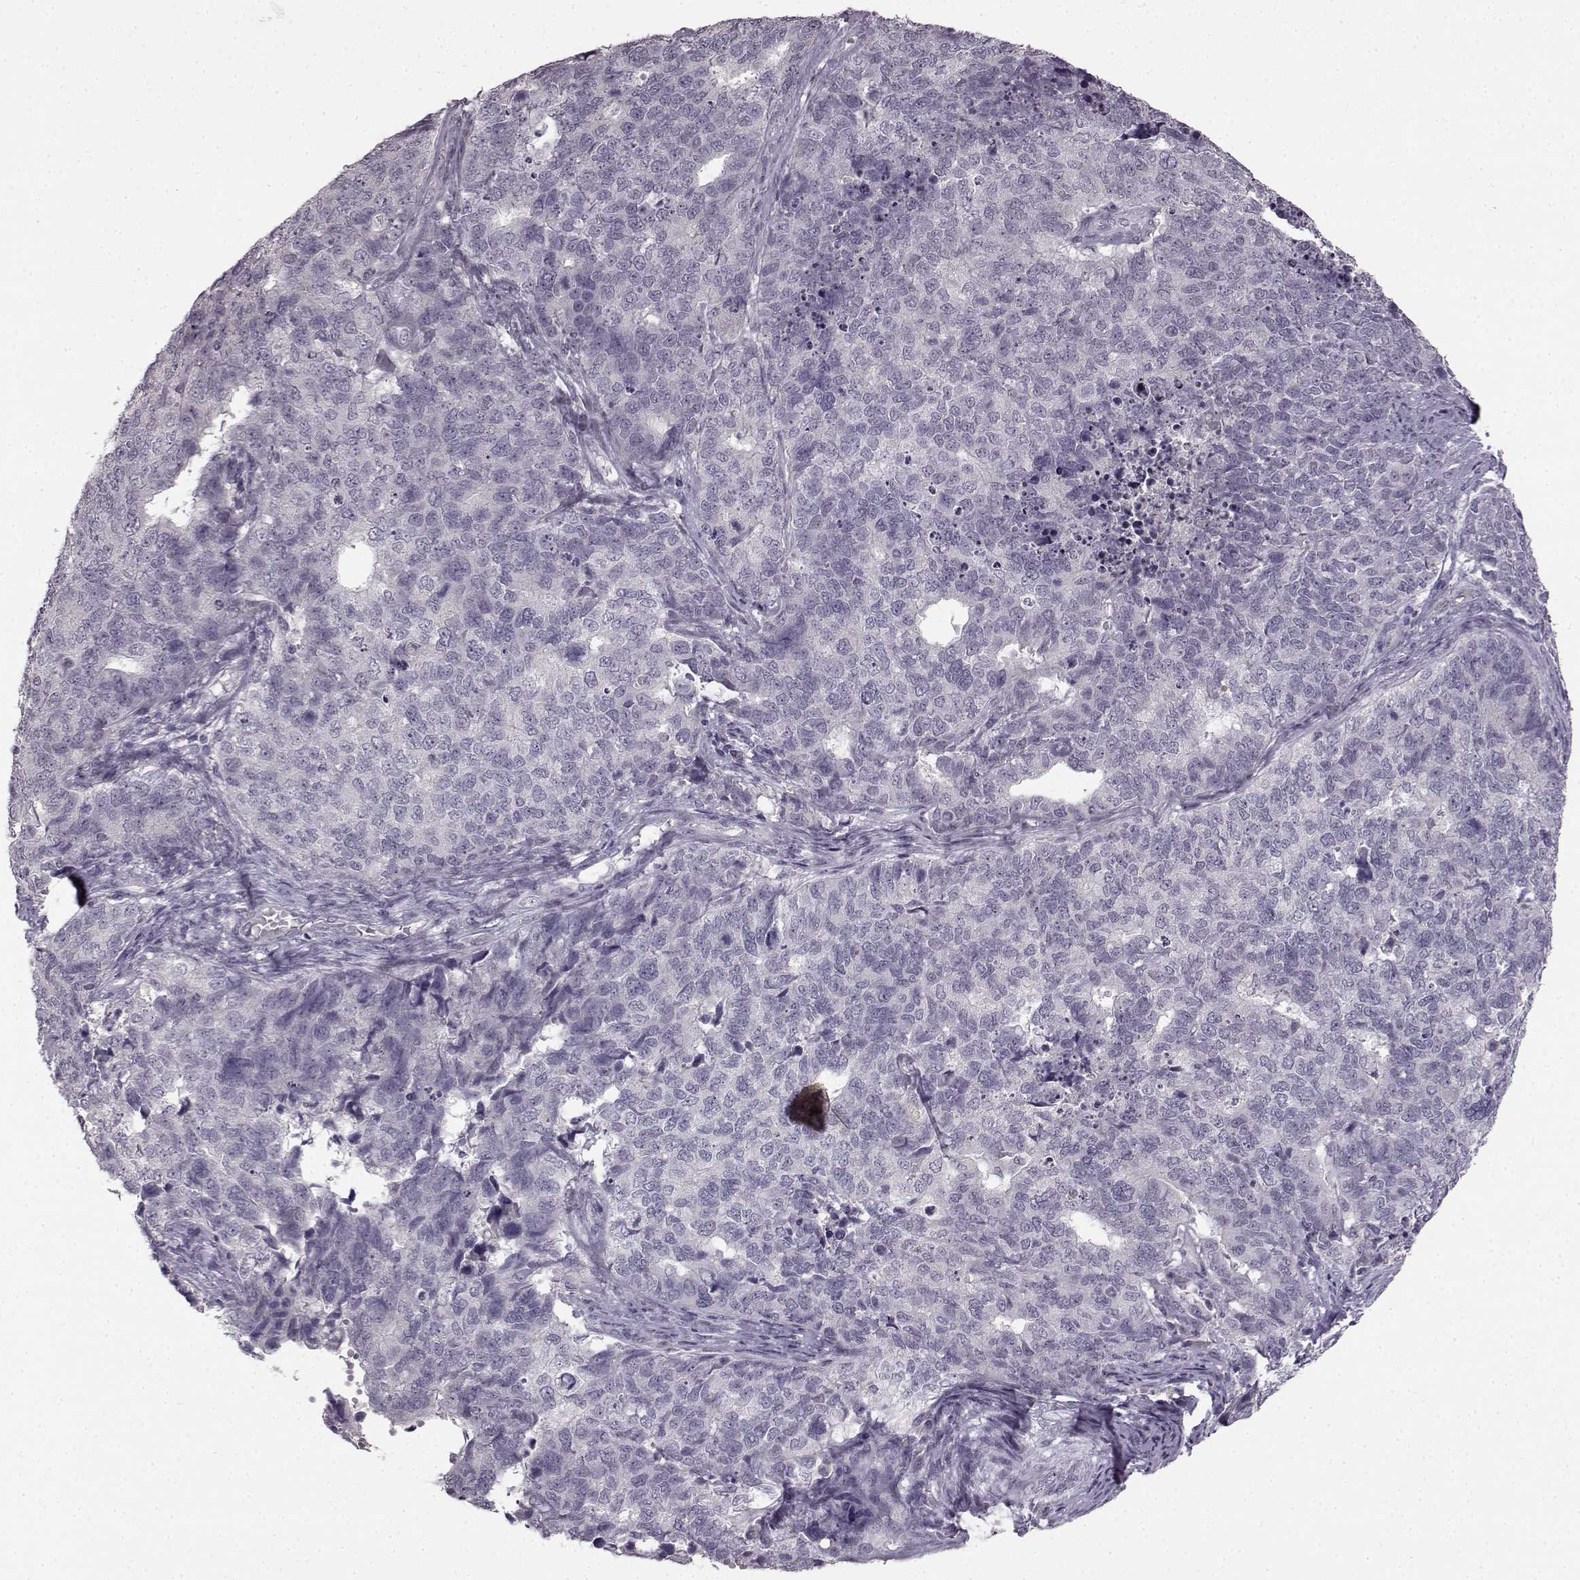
{"staining": {"intensity": "negative", "quantity": "none", "location": "none"}, "tissue": "cervical cancer", "cell_type": "Tumor cells", "image_type": "cancer", "snomed": [{"axis": "morphology", "description": "Squamous cell carcinoma, NOS"}, {"axis": "topography", "description": "Cervix"}], "caption": "High power microscopy histopathology image of an IHC micrograph of cervical cancer (squamous cell carcinoma), revealing no significant expression in tumor cells.", "gene": "LHB", "patient": {"sex": "female", "age": 63}}